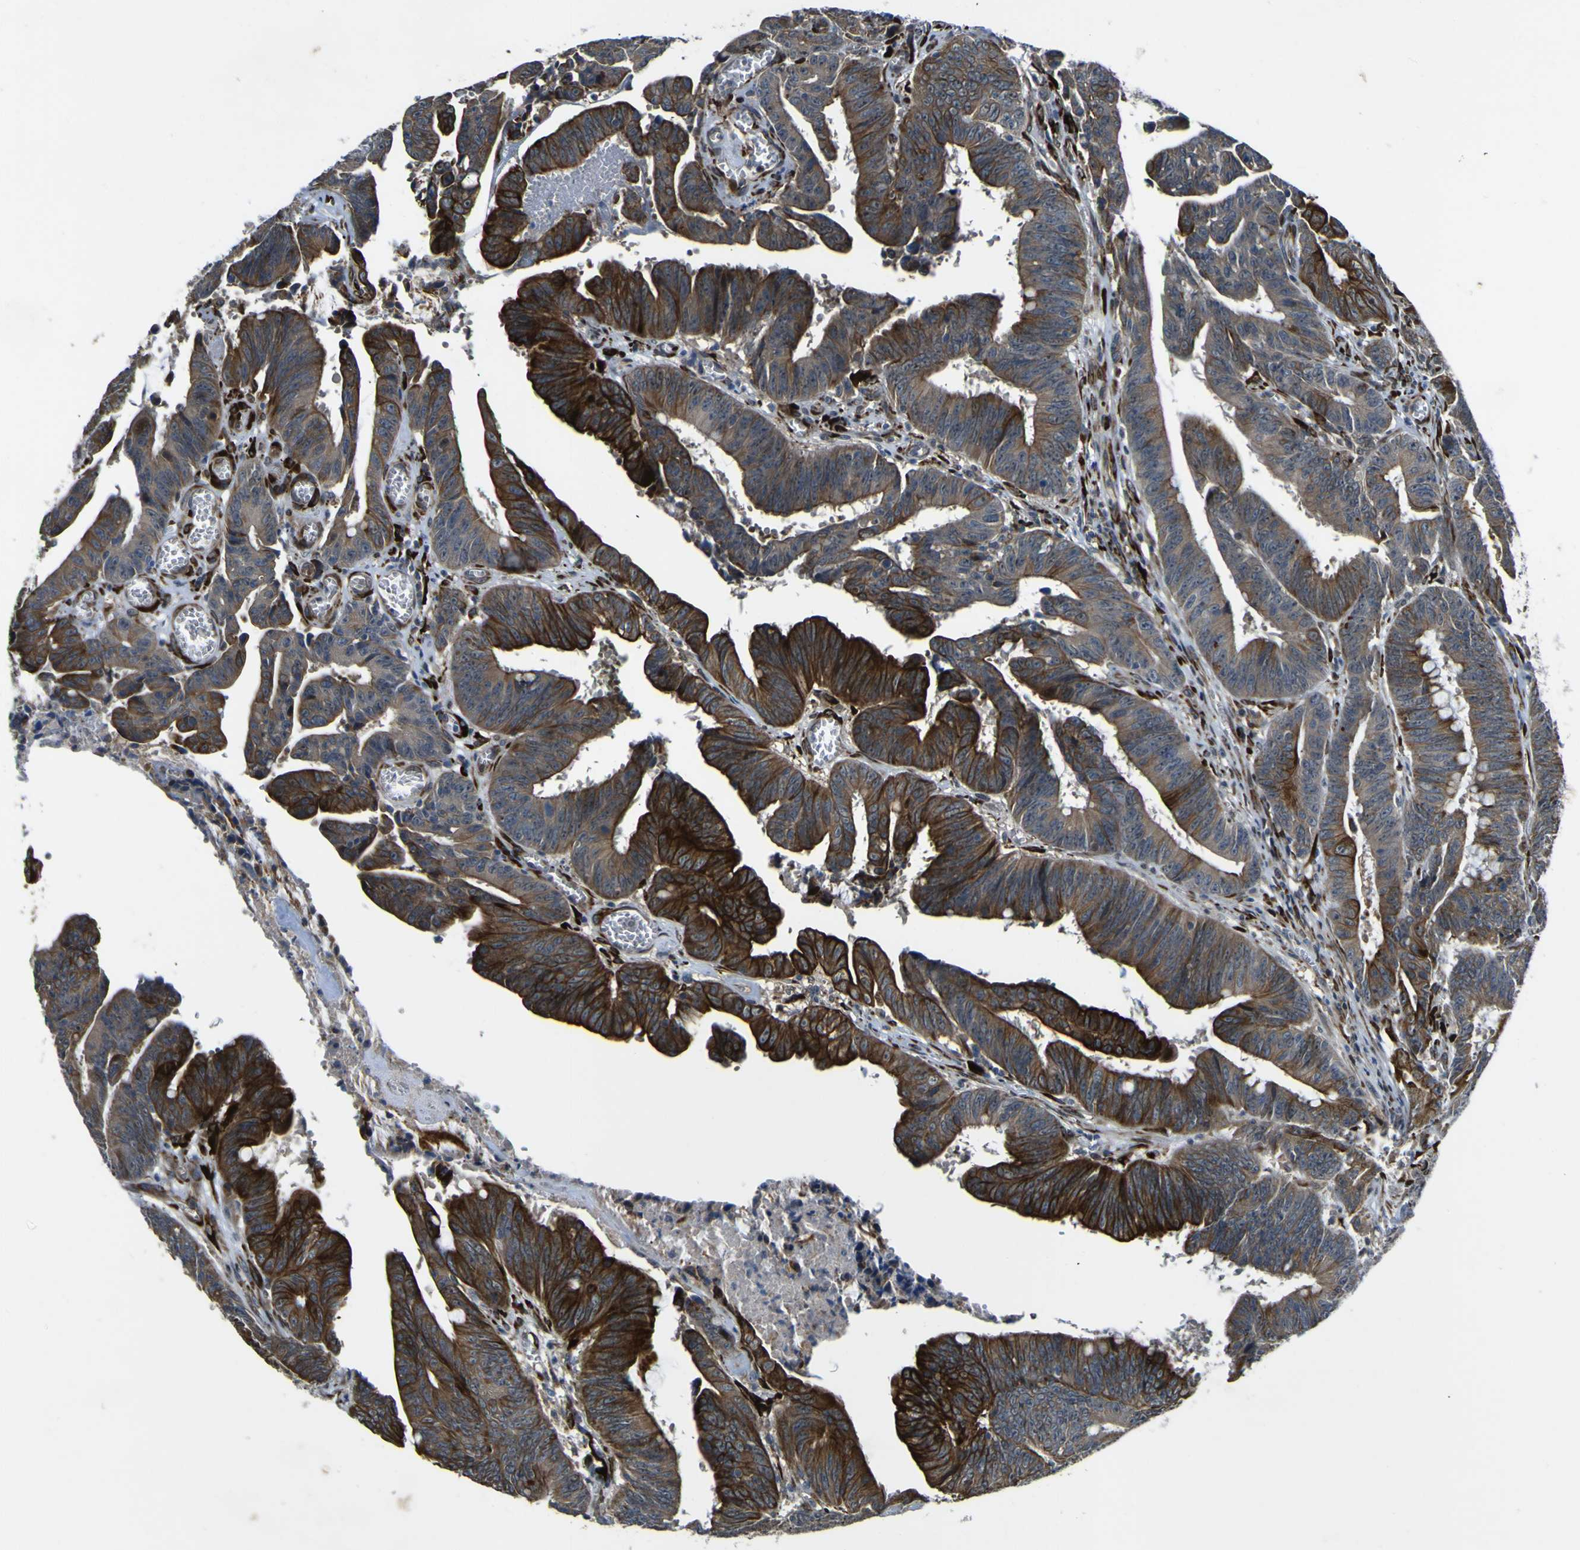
{"staining": {"intensity": "strong", "quantity": ">75%", "location": "cytoplasmic/membranous"}, "tissue": "colorectal cancer", "cell_type": "Tumor cells", "image_type": "cancer", "snomed": [{"axis": "morphology", "description": "Adenocarcinoma, NOS"}, {"axis": "topography", "description": "Colon"}], "caption": "A brown stain highlights strong cytoplasmic/membranous positivity of a protein in human colorectal adenocarcinoma tumor cells. Nuclei are stained in blue.", "gene": "LBHD1", "patient": {"sex": "male", "age": 45}}